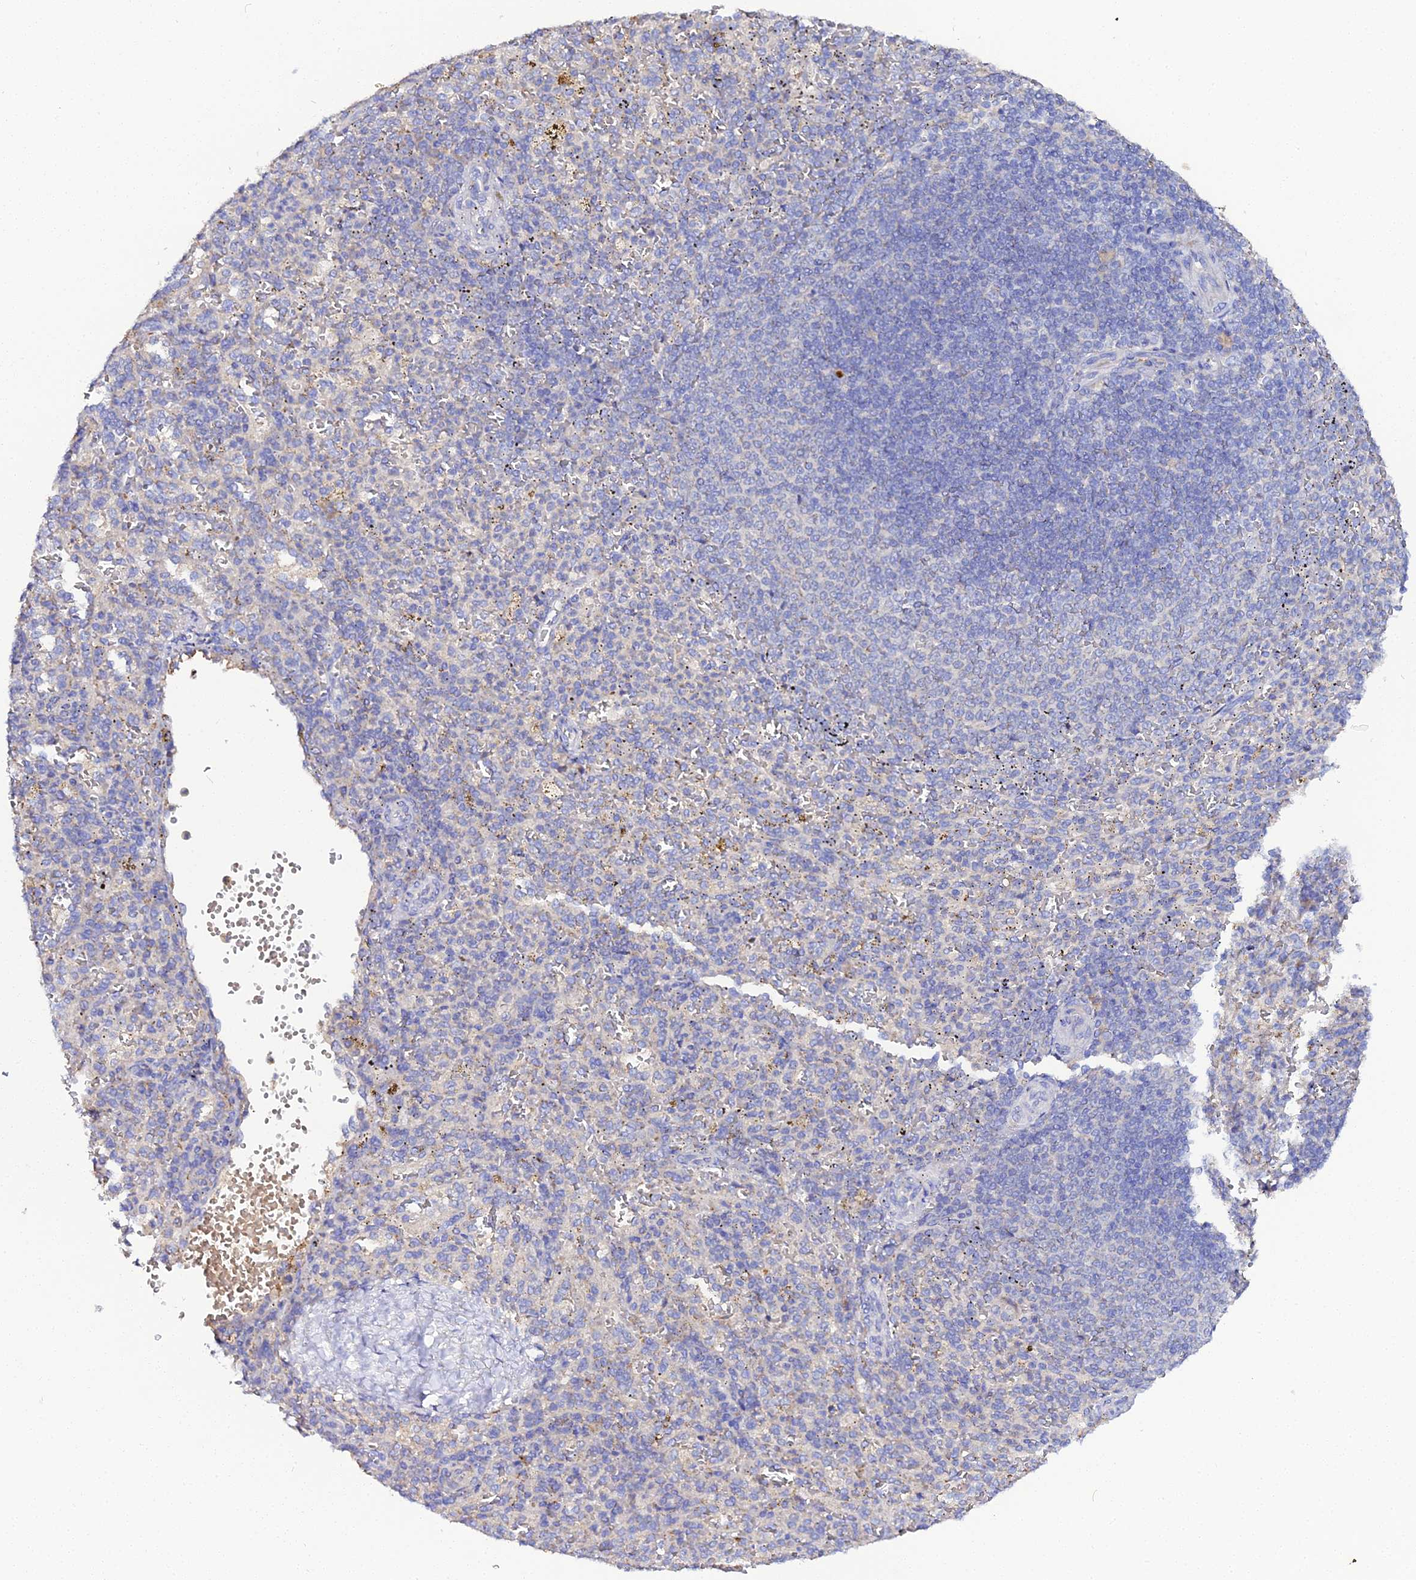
{"staining": {"intensity": "moderate", "quantity": "<25%", "location": "cytoplasmic/membranous"}, "tissue": "spleen", "cell_type": "Cells in red pulp", "image_type": "normal", "snomed": [{"axis": "morphology", "description": "Normal tissue, NOS"}, {"axis": "topography", "description": "Spleen"}], "caption": "An immunohistochemistry photomicrograph of normal tissue is shown. Protein staining in brown highlights moderate cytoplasmic/membranous positivity in spleen within cells in red pulp.", "gene": "SCX", "patient": {"sex": "female", "age": 21}}